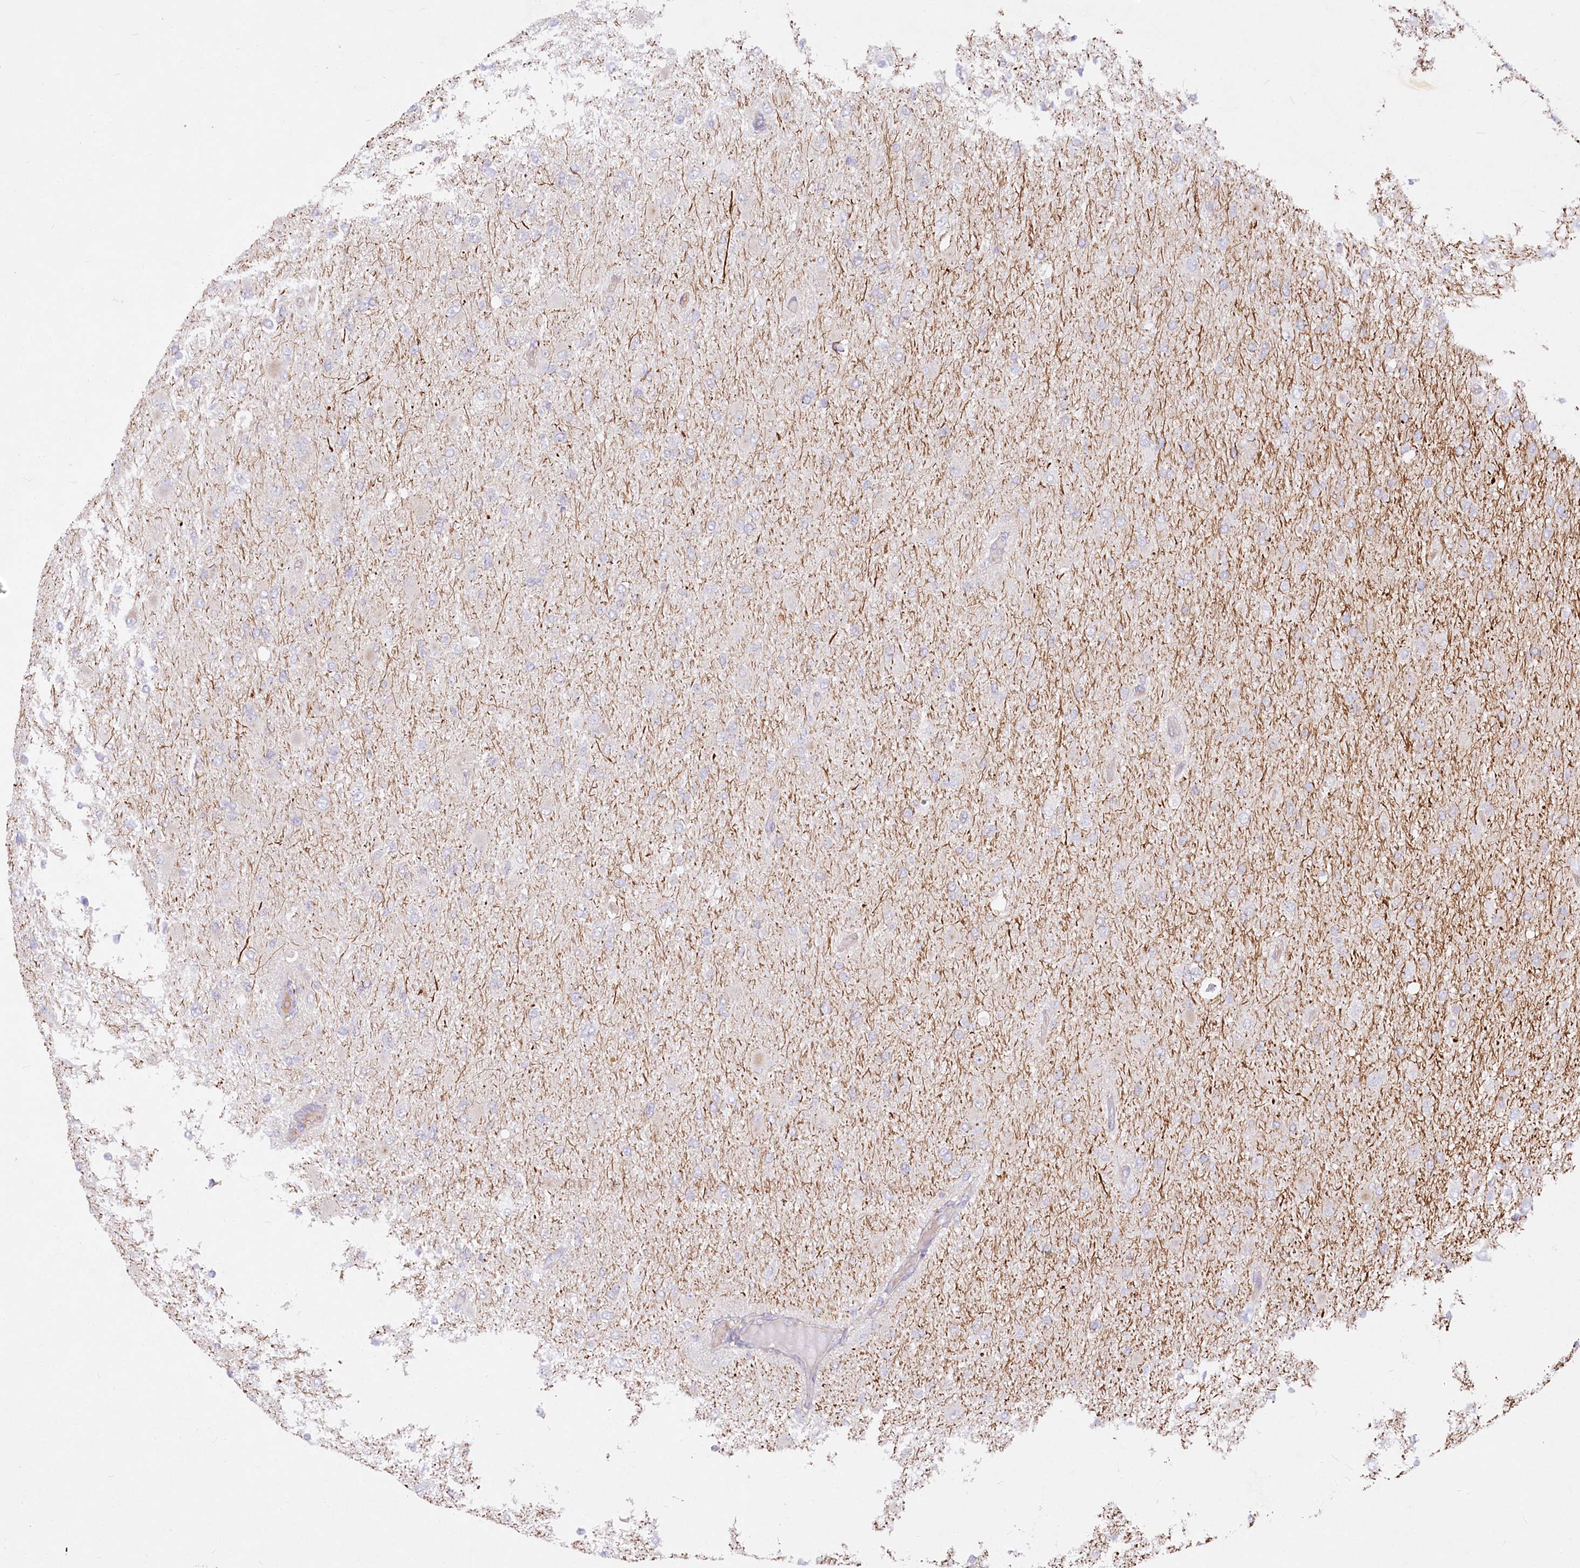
{"staining": {"intensity": "negative", "quantity": "none", "location": "none"}, "tissue": "glioma", "cell_type": "Tumor cells", "image_type": "cancer", "snomed": [{"axis": "morphology", "description": "Glioma, malignant, High grade"}, {"axis": "topography", "description": "Cerebral cortex"}], "caption": "DAB (3,3'-diaminobenzidine) immunohistochemical staining of human glioma exhibits no significant positivity in tumor cells.", "gene": "EFHC2", "patient": {"sex": "female", "age": 36}}